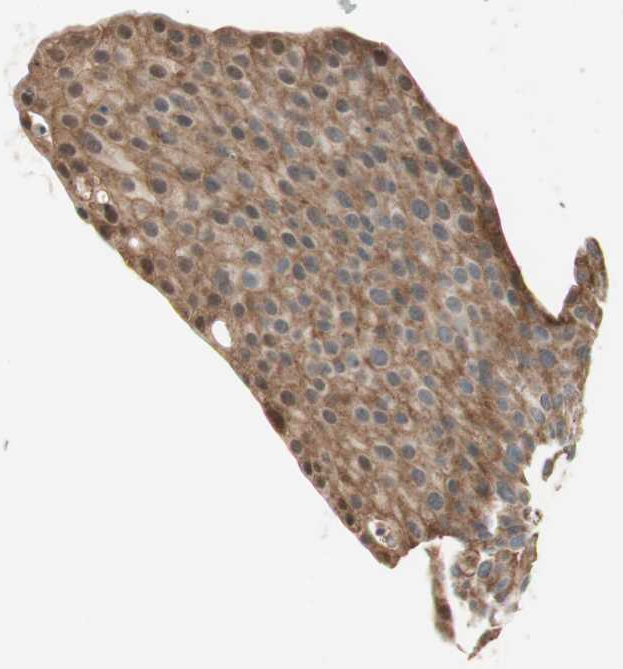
{"staining": {"intensity": "moderate", "quantity": ">75%", "location": "cytoplasmic/membranous,nuclear"}, "tissue": "urothelial cancer", "cell_type": "Tumor cells", "image_type": "cancer", "snomed": [{"axis": "morphology", "description": "Urothelial carcinoma, Low grade"}, {"axis": "topography", "description": "Smooth muscle"}, {"axis": "topography", "description": "Urinary bladder"}], "caption": "A brown stain highlights moderate cytoplasmic/membranous and nuclear expression of a protein in human urothelial cancer tumor cells.", "gene": "WASL", "patient": {"sex": "male", "age": 60}}